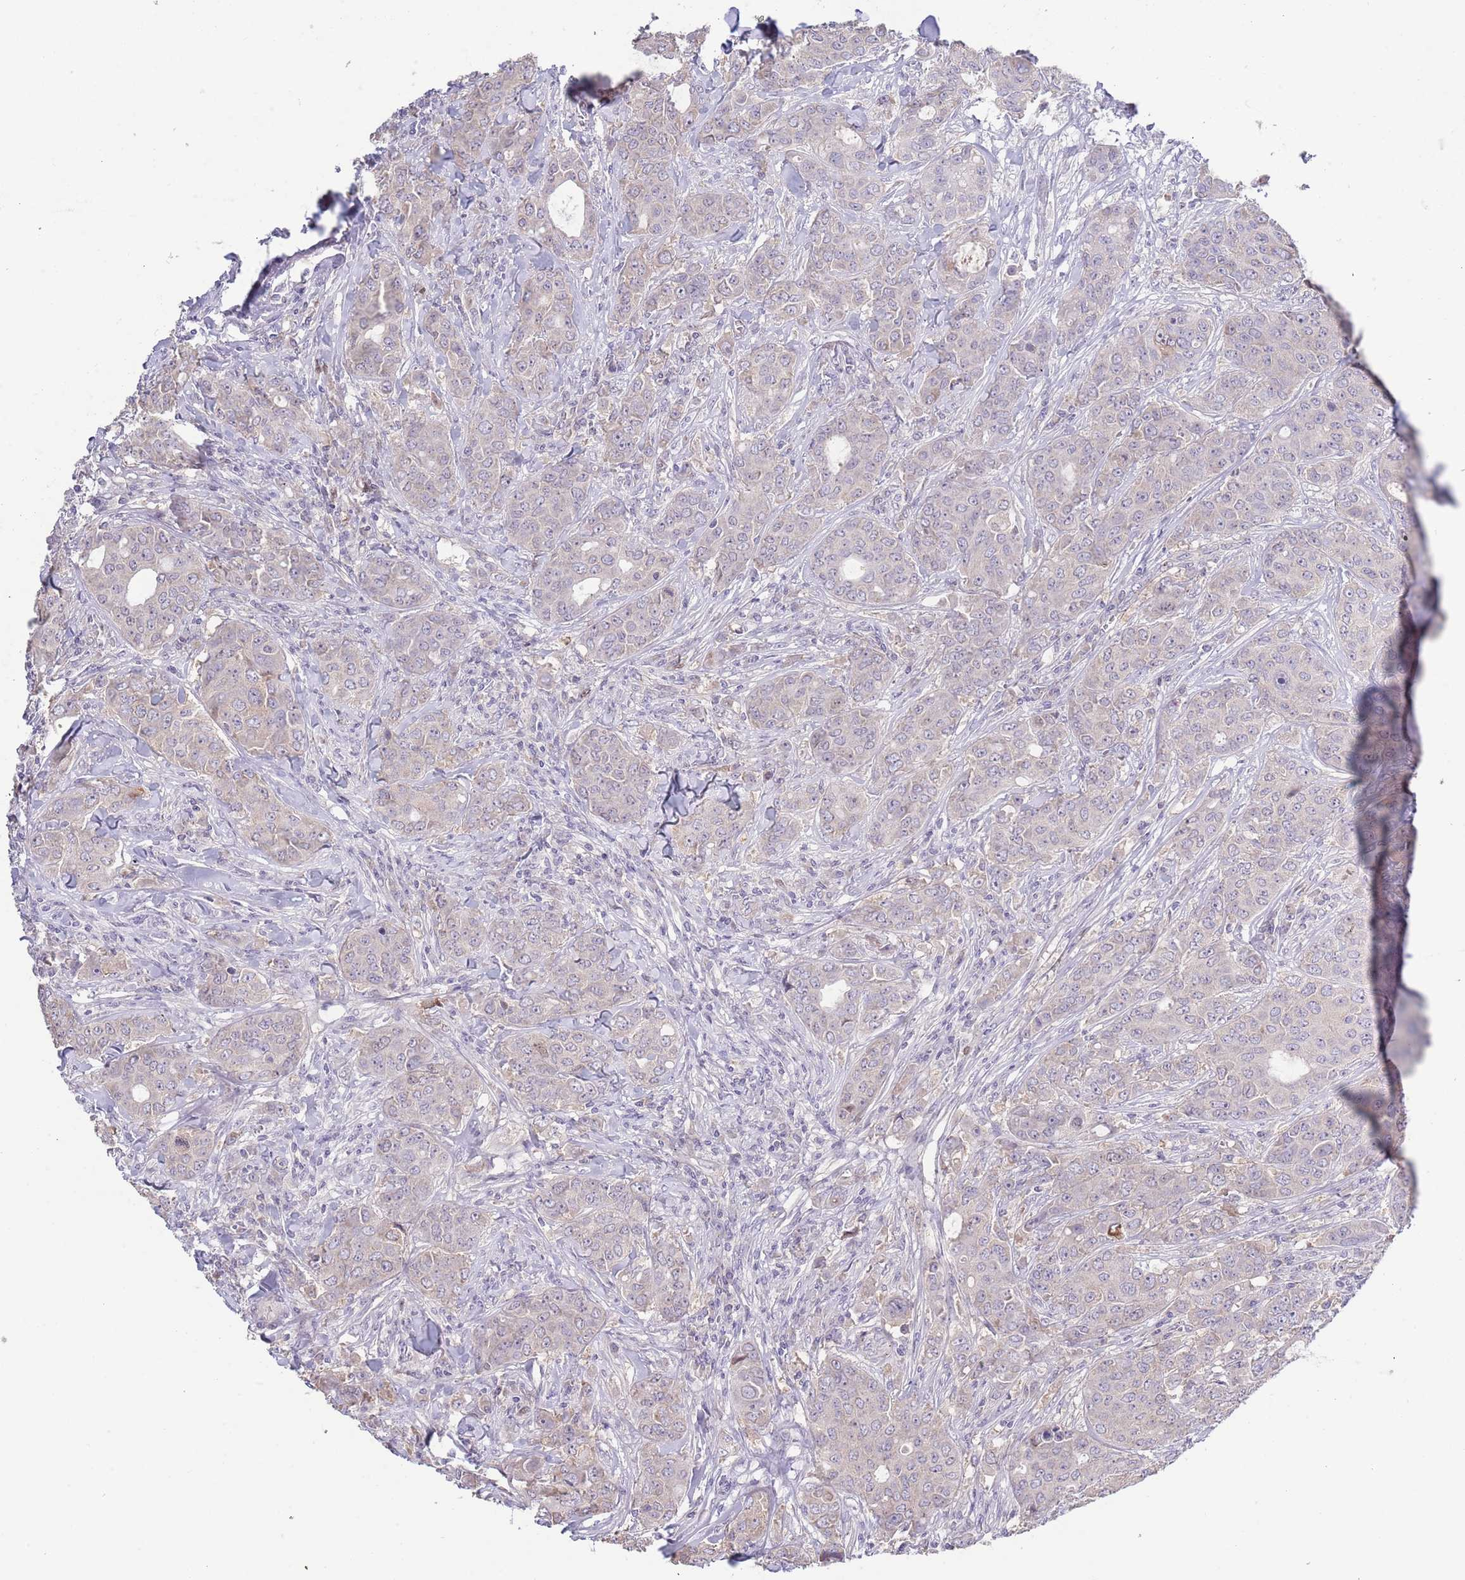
{"staining": {"intensity": "negative", "quantity": "none", "location": "none"}, "tissue": "breast cancer", "cell_type": "Tumor cells", "image_type": "cancer", "snomed": [{"axis": "morphology", "description": "Duct carcinoma"}, {"axis": "topography", "description": "Breast"}], "caption": "A high-resolution photomicrograph shows immunohistochemistry staining of breast intraductal carcinoma, which demonstrates no significant staining in tumor cells.", "gene": "PIMREG", "patient": {"sex": "female", "age": 43}}